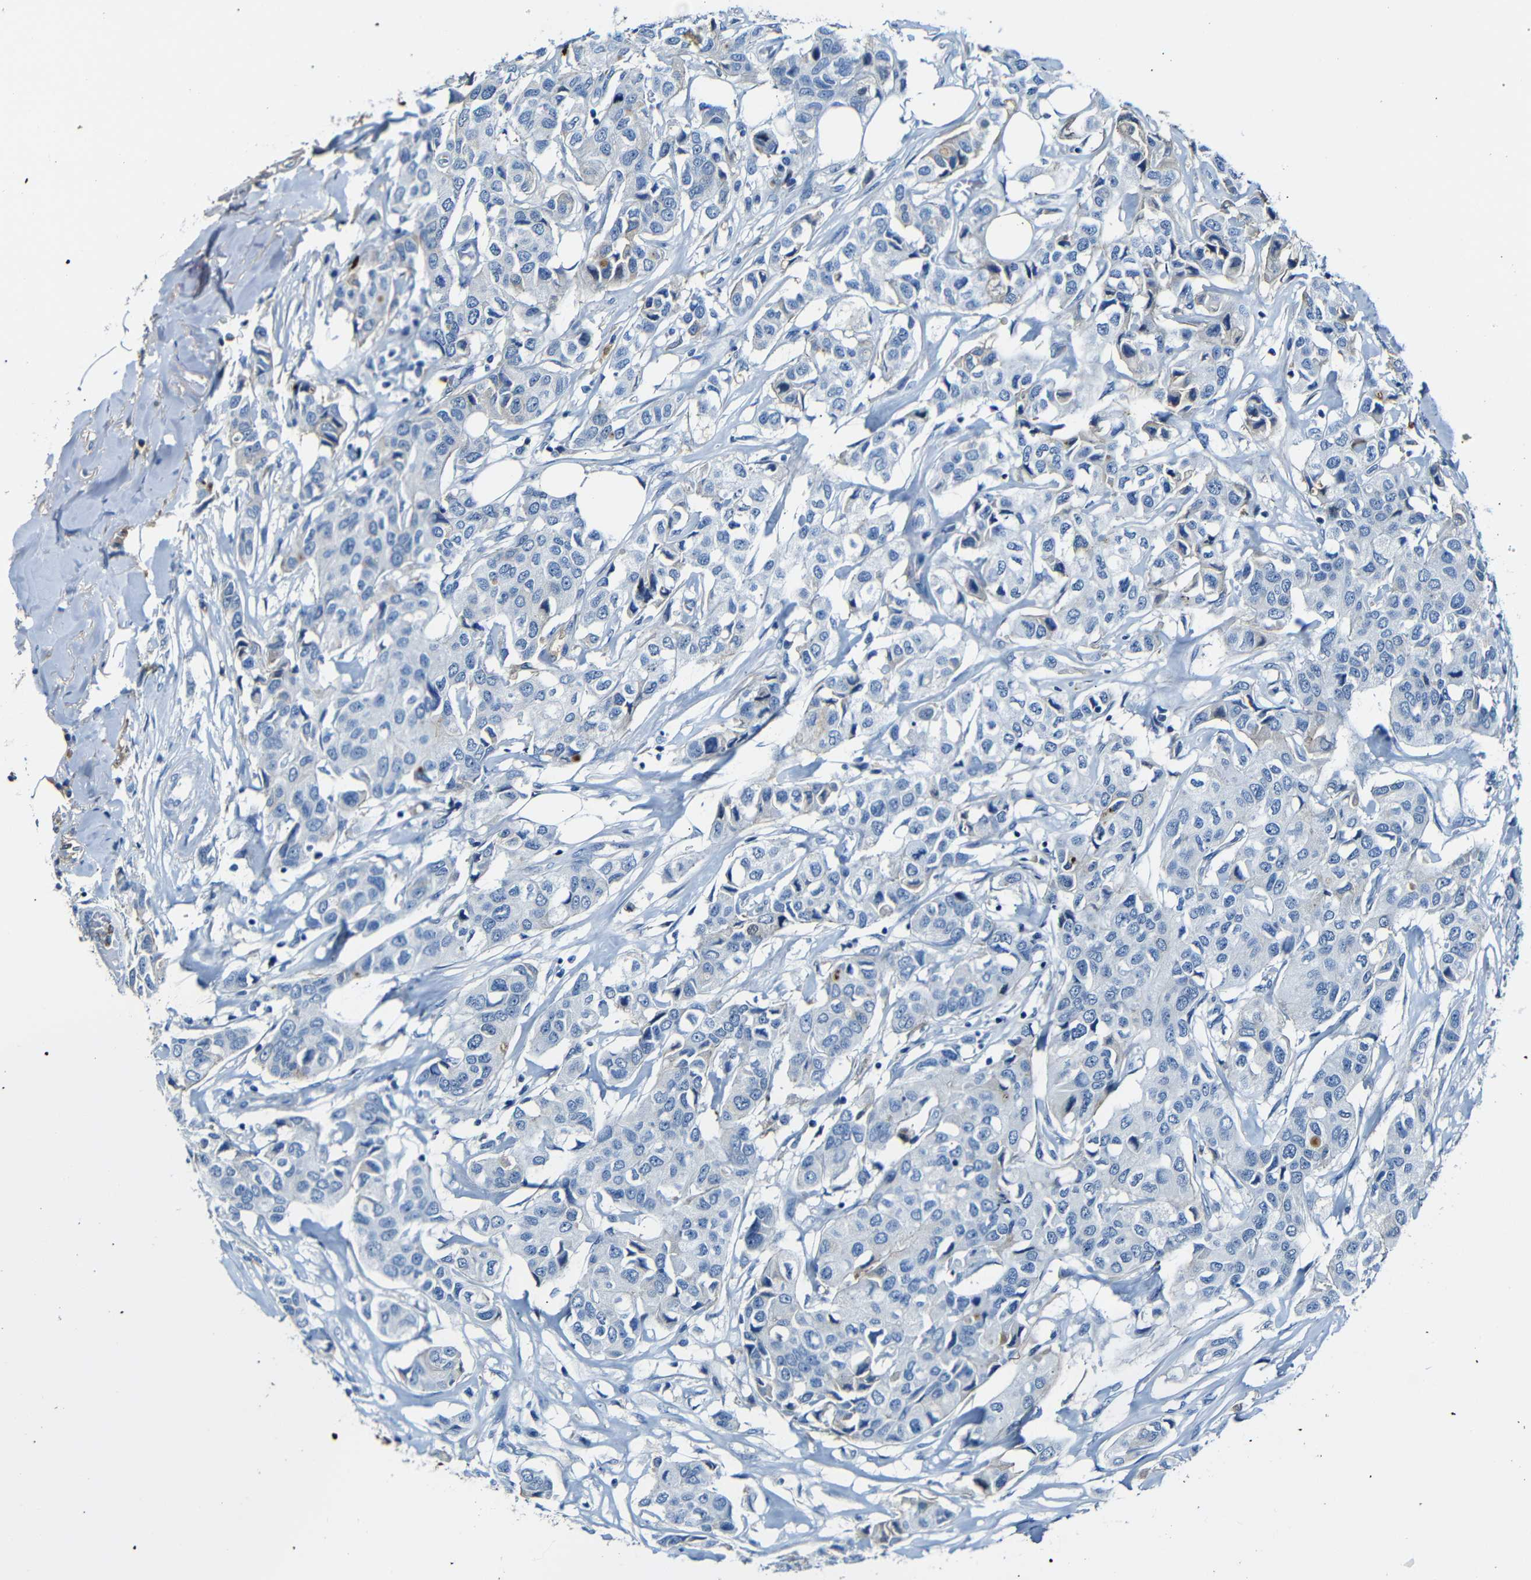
{"staining": {"intensity": "negative", "quantity": "none", "location": "none"}, "tissue": "breast cancer", "cell_type": "Tumor cells", "image_type": "cancer", "snomed": [{"axis": "morphology", "description": "Duct carcinoma"}, {"axis": "topography", "description": "Breast"}], "caption": "IHC micrograph of breast cancer stained for a protein (brown), which displays no positivity in tumor cells.", "gene": "SERPINA1", "patient": {"sex": "female", "age": 80}}